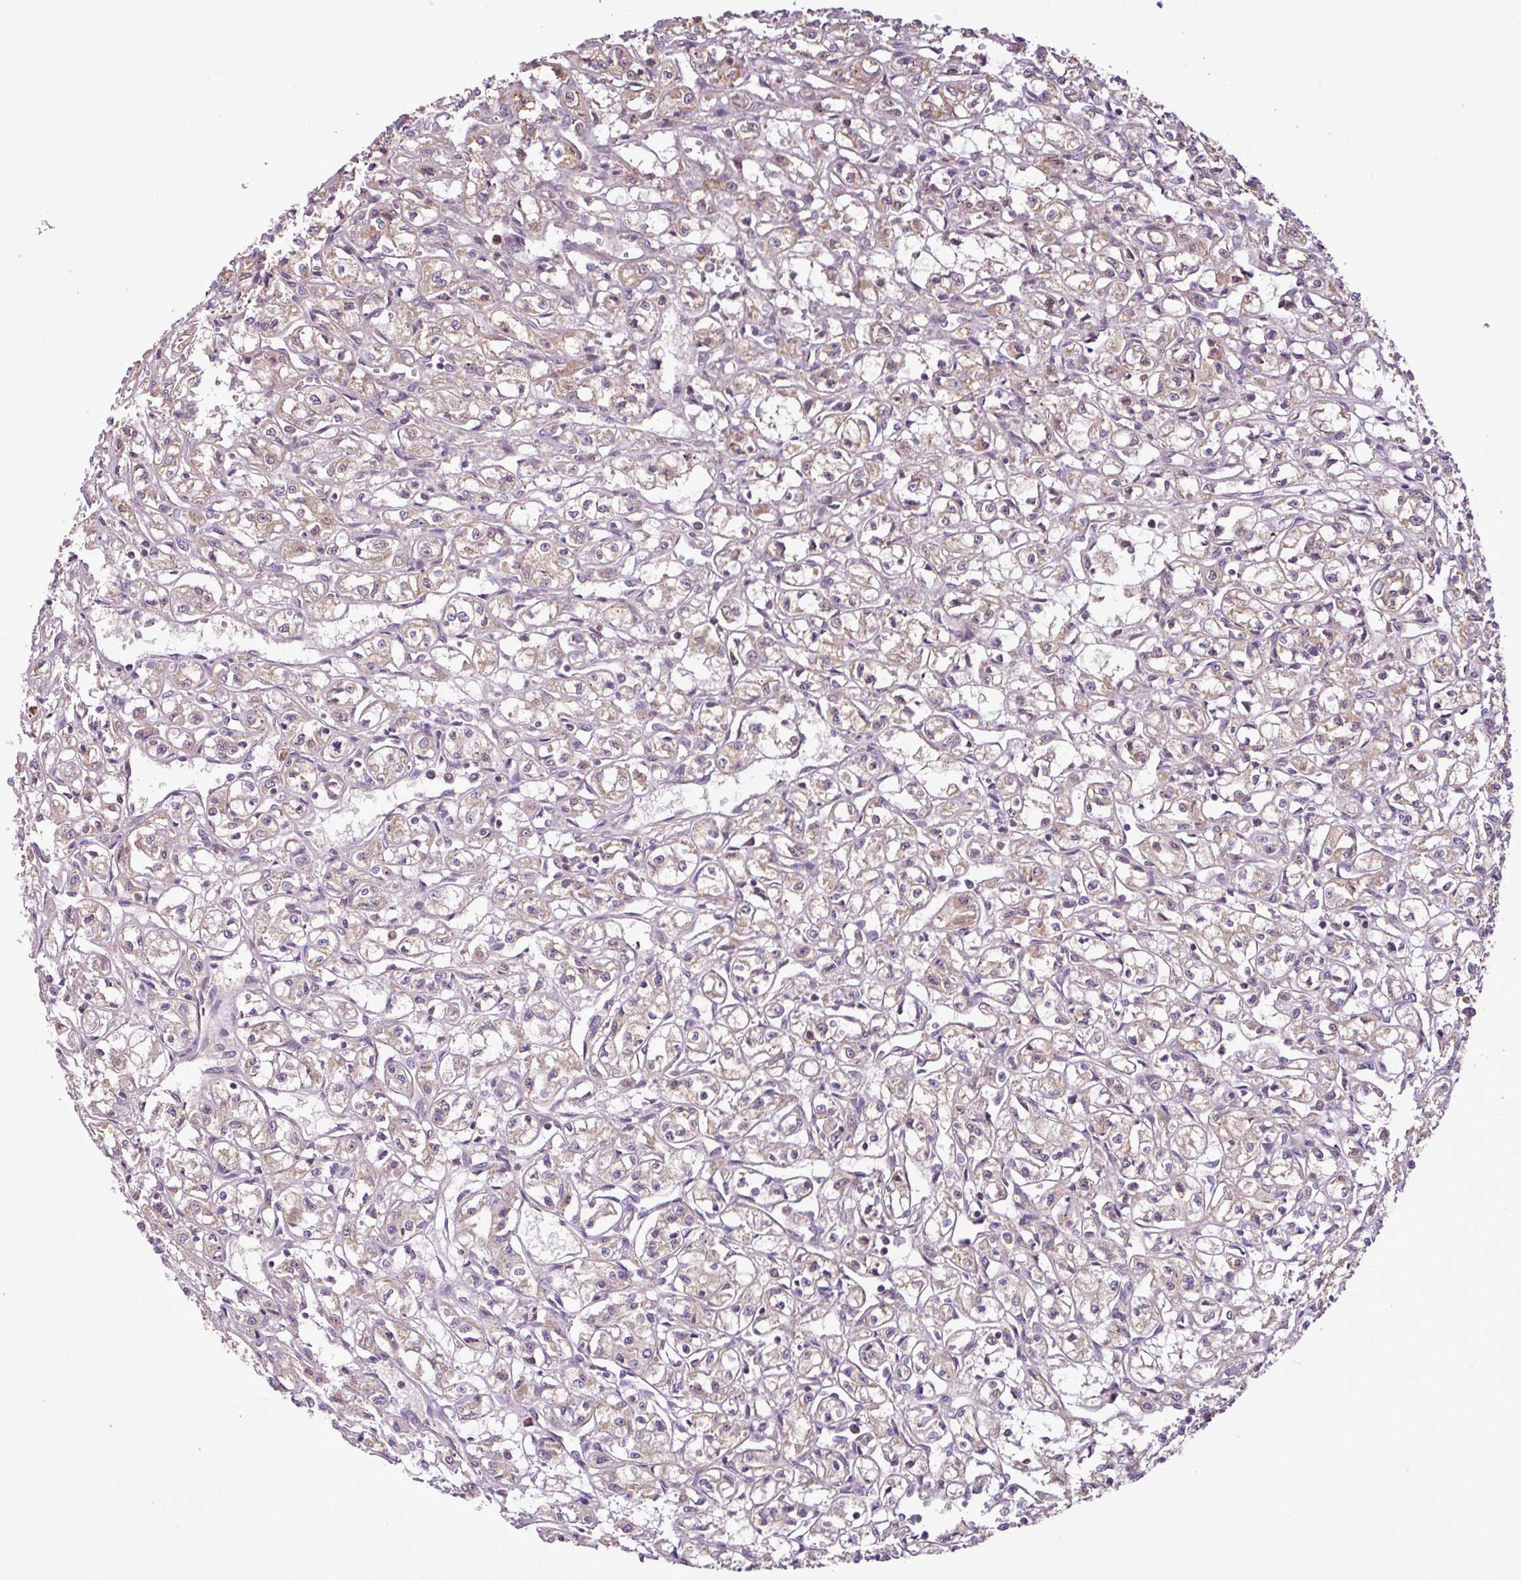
{"staining": {"intensity": "weak", "quantity": "25%-75%", "location": "cytoplasmic/membranous"}, "tissue": "renal cancer", "cell_type": "Tumor cells", "image_type": "cancer", "snomed": [{"axis": "morphology", "description": "Adenocarcinoma, NOS"}, {"axis": "topography", "description": "Kidney"}], "caption": "Protein analysis of renal adenocarcinoma tissue demonstrates weak cytoplasmic/membranous positivity in about 25%-75% of tumor cells. (brown staining indicates protein expression, while blue staining denotes nuclei).", "gene": "DLGAP4", "patient": {"sex": "male", "age": 56}}